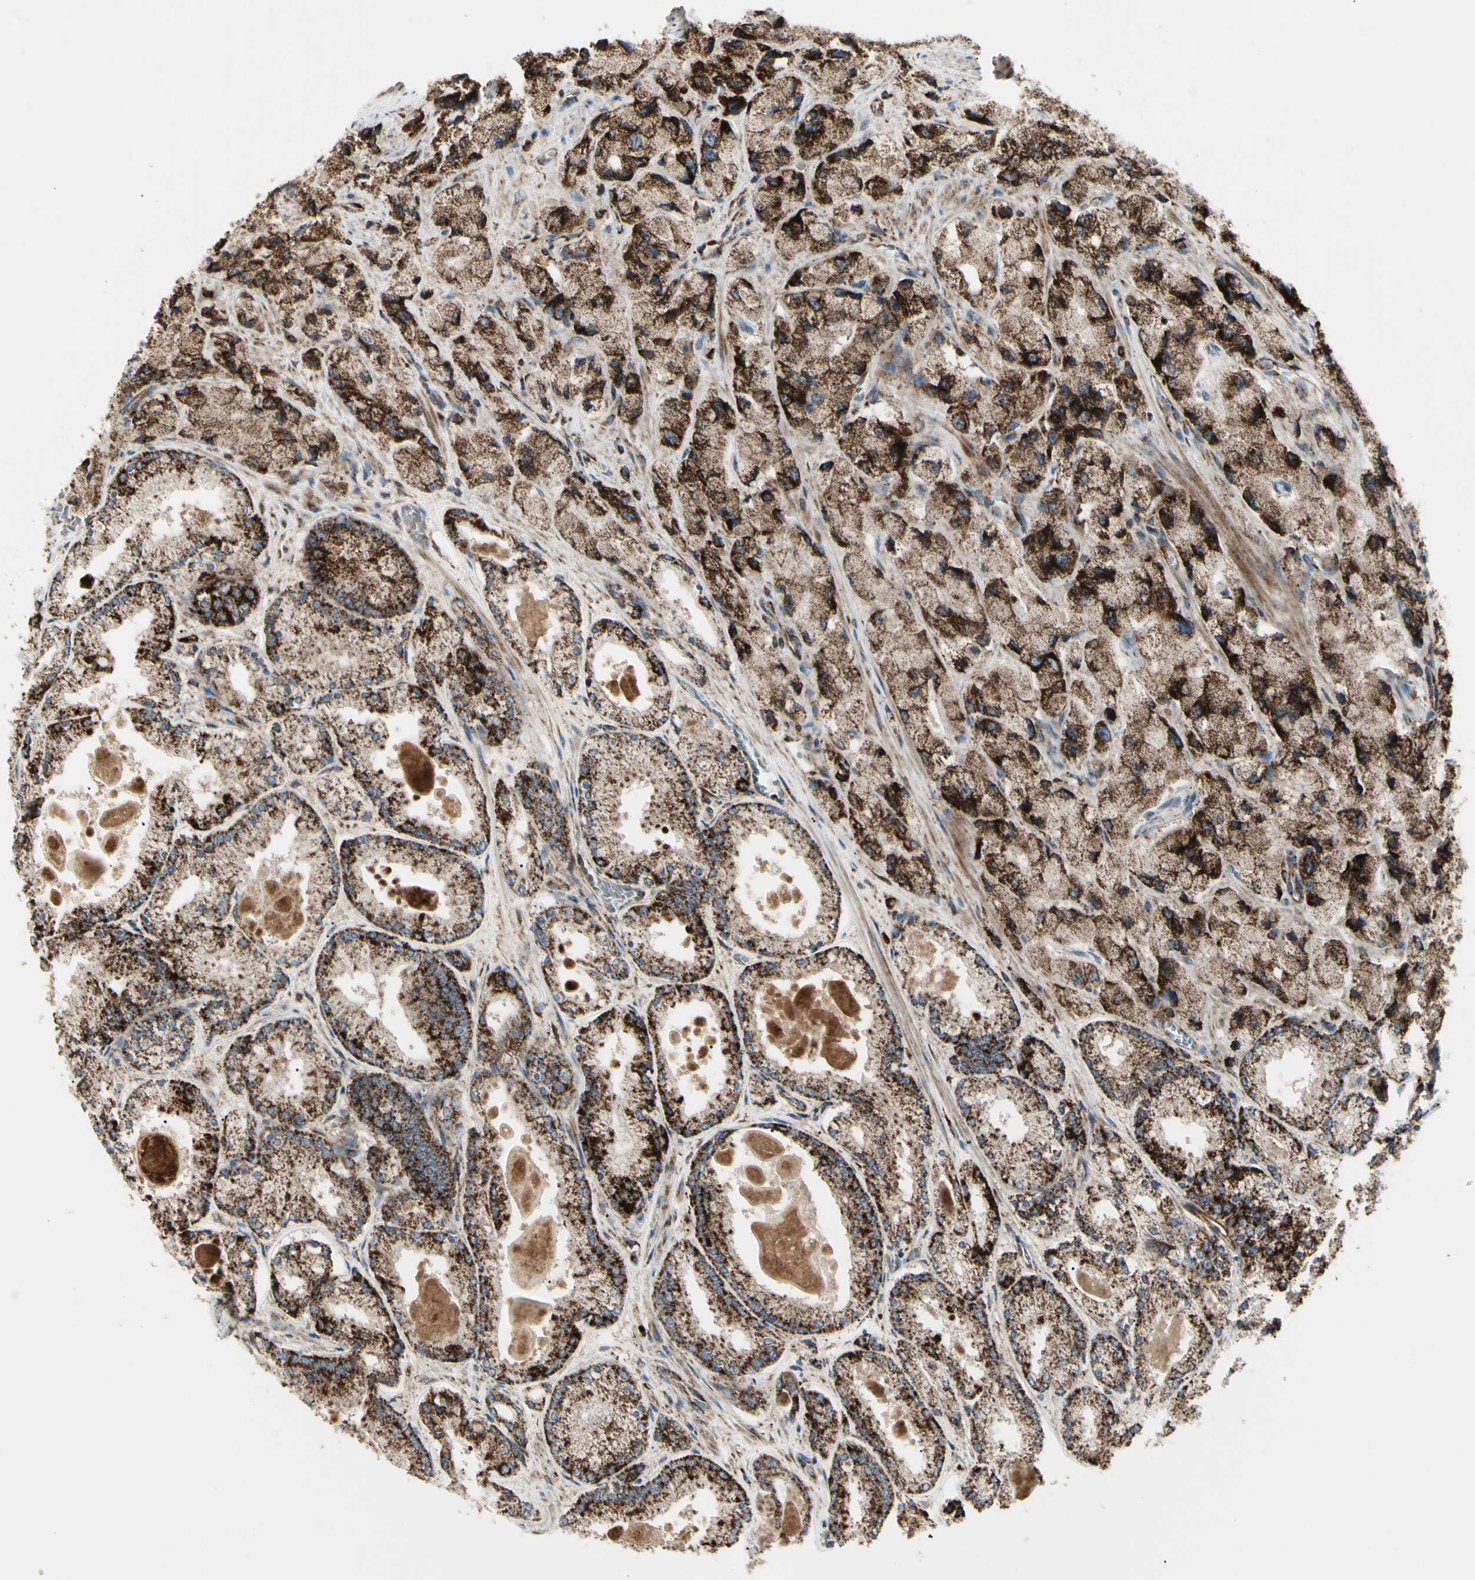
{"staining": {"intensity": "strong", "quantity": ">75%", "location": "cytoplasmic/membranous"}, "tissue": "prostate cancer", "cell_type": "Tumor cells", "image_type": "cancer", "snomed": [{"axis": "morphology", "description": "Adenocarcinoma, High grade"}, {"axis": "topography", "description": "Prostate"}], "caption": "IHC photomicrograph of neoplastic tissue: human prostate cancer (high-grade adenocarcinoma) stained using IHC displays high levels of strong protein expression localized specifically in the cytoplasmic/membranous of tumor cells, appearing as a cytoplasmic/membranous brown color.", "gene": "CYB5R1", "patient": {"sex": "male", "age": 58}}